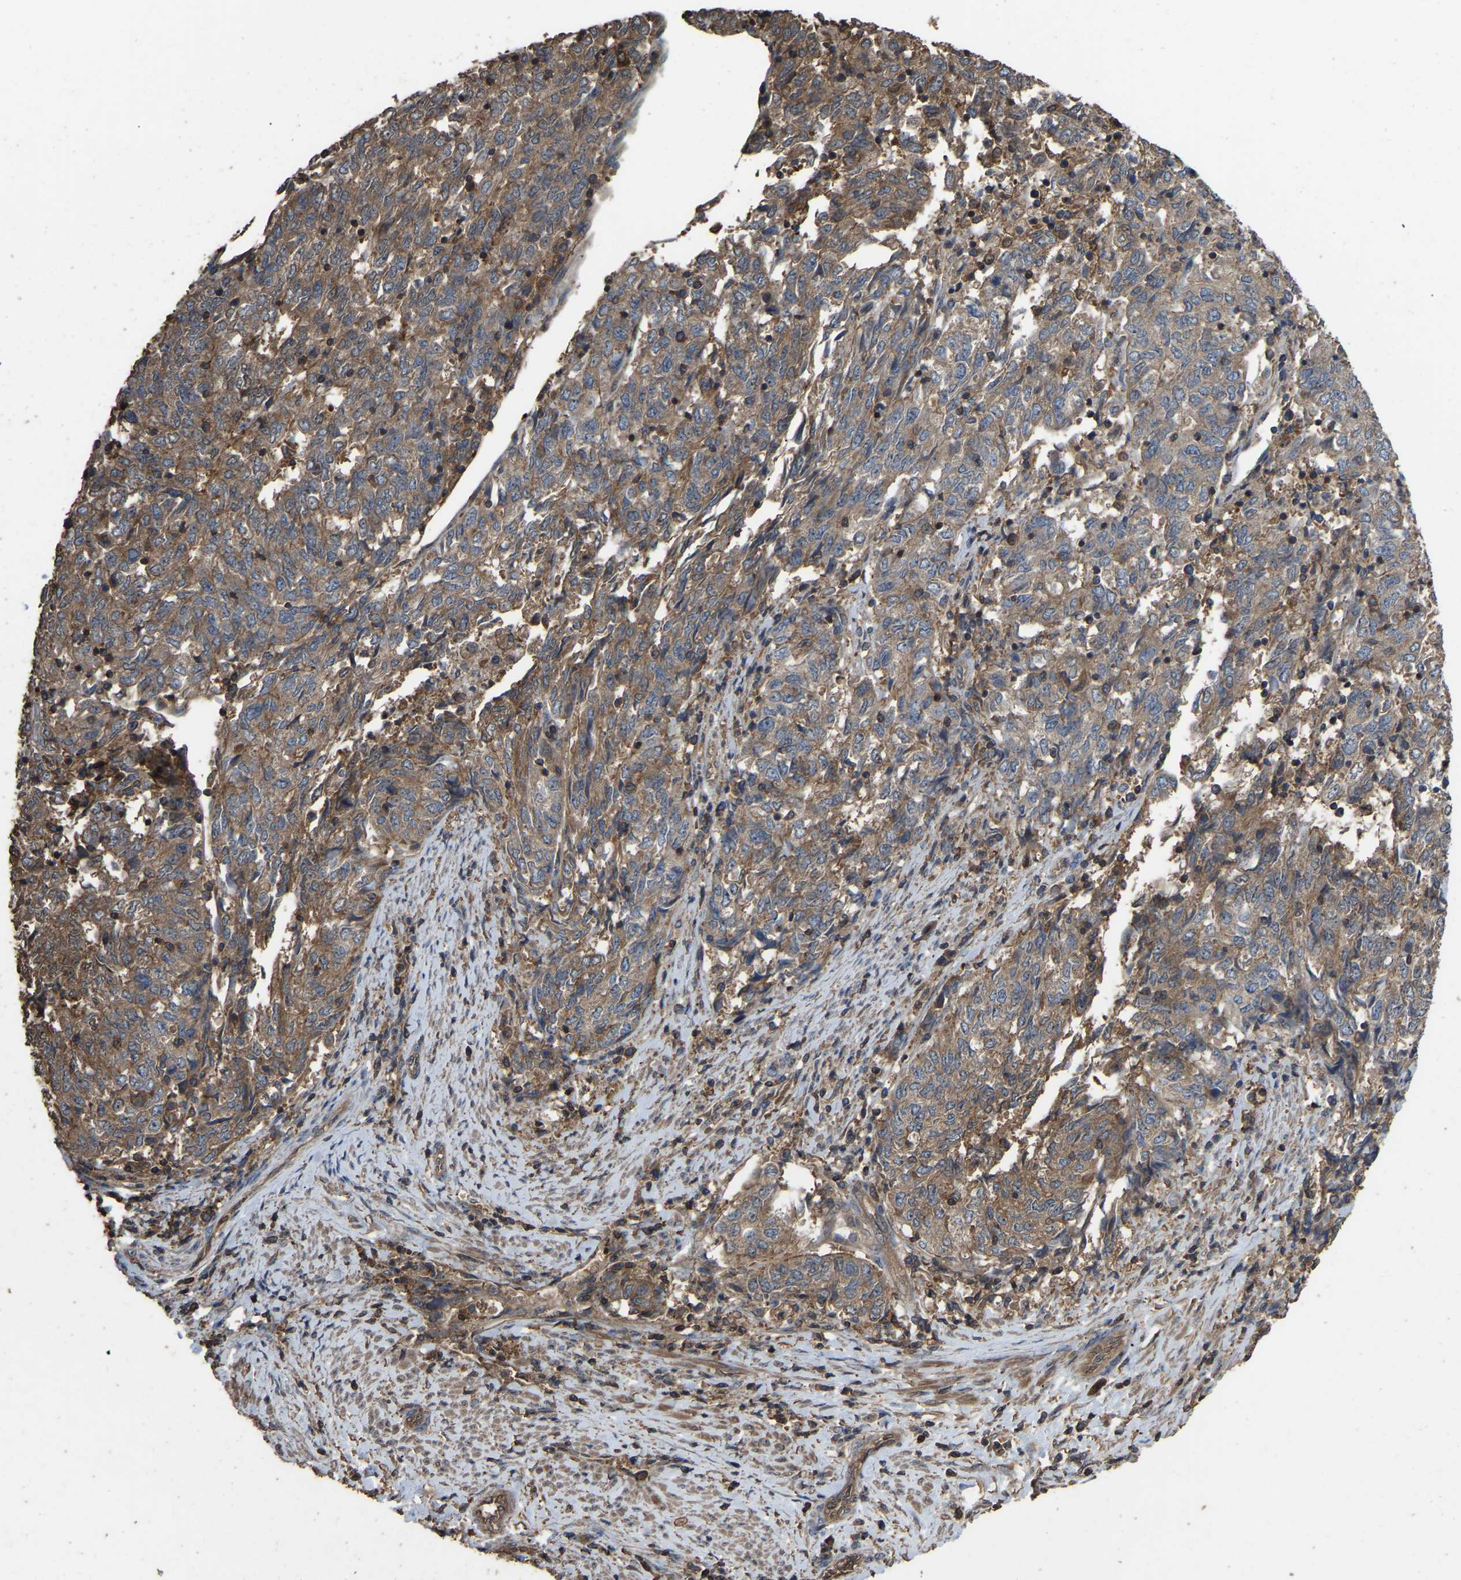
{"staining": {"intensity": "moderate", "quantity": ">75%", "location": "cytoplasmic/membranous"}, "tissue": "endometrial cancer", "cell_type": "Tumor cells", "image_type": "cancer", "snomed": [{"axis": "morphology", "description": "Adenocarcinoma, NOS"}, {"axis": "topography", "description": "Endometrium"}], "caption": "IHC staining of adenocarcinoma (endometrial), which exhibits medium levels of moderate cytoplasmic/membranous staining in about >75% of tumor cells indicating moderate cytoplasmic/membranous protein expression. The staining was performed using DAB (3,3'-diaminobenzidine) (brown) for protein detection and nuclei were counterstained in hematoxylin (blue).", "gene": "FHIT", "patient": {"sex": "female", "age": 80}}